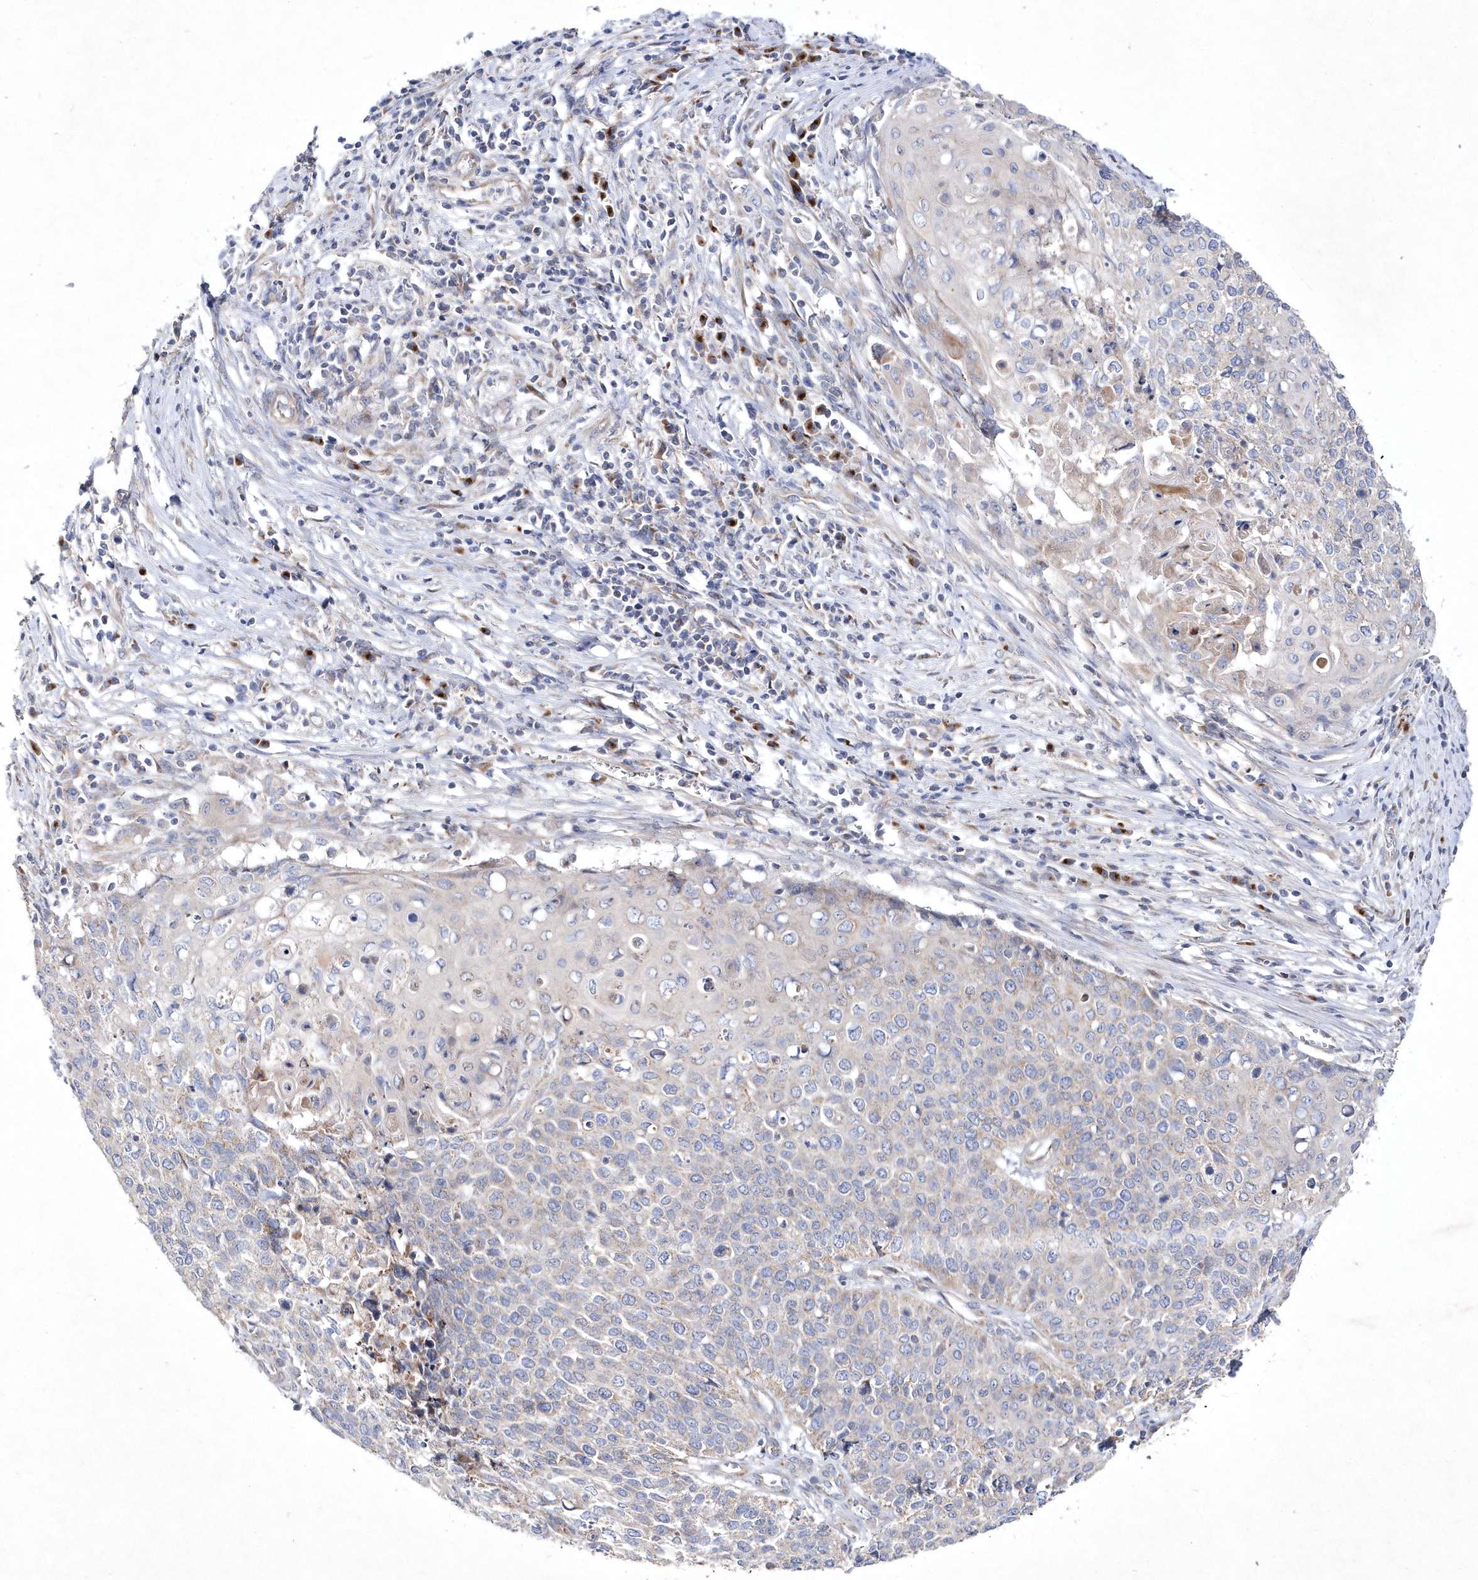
{"staining": {"intensity": "negative", "quantity": "none", "location": "none"}, "tissue": "cervical cancer", "cell_type": "Tumor cells", "image_type": "cancer", "snomed": [{"axis": "morphology", "description": "Squamous cell carcinoma, NOS"}, {"axis": "topography", "description": "Cervix"}], "caption": "Immunohistochemistry of cervical cancer demonstrates no staining in tumor cells. Brightfield microscopy of IHC stained with DAB (3,3'-diaminobenzidine) (brown) and hematoxylin (blue), captured at high magnification.", "gene": "METTL8", "patient": {"sex": "female", "age": 39}}